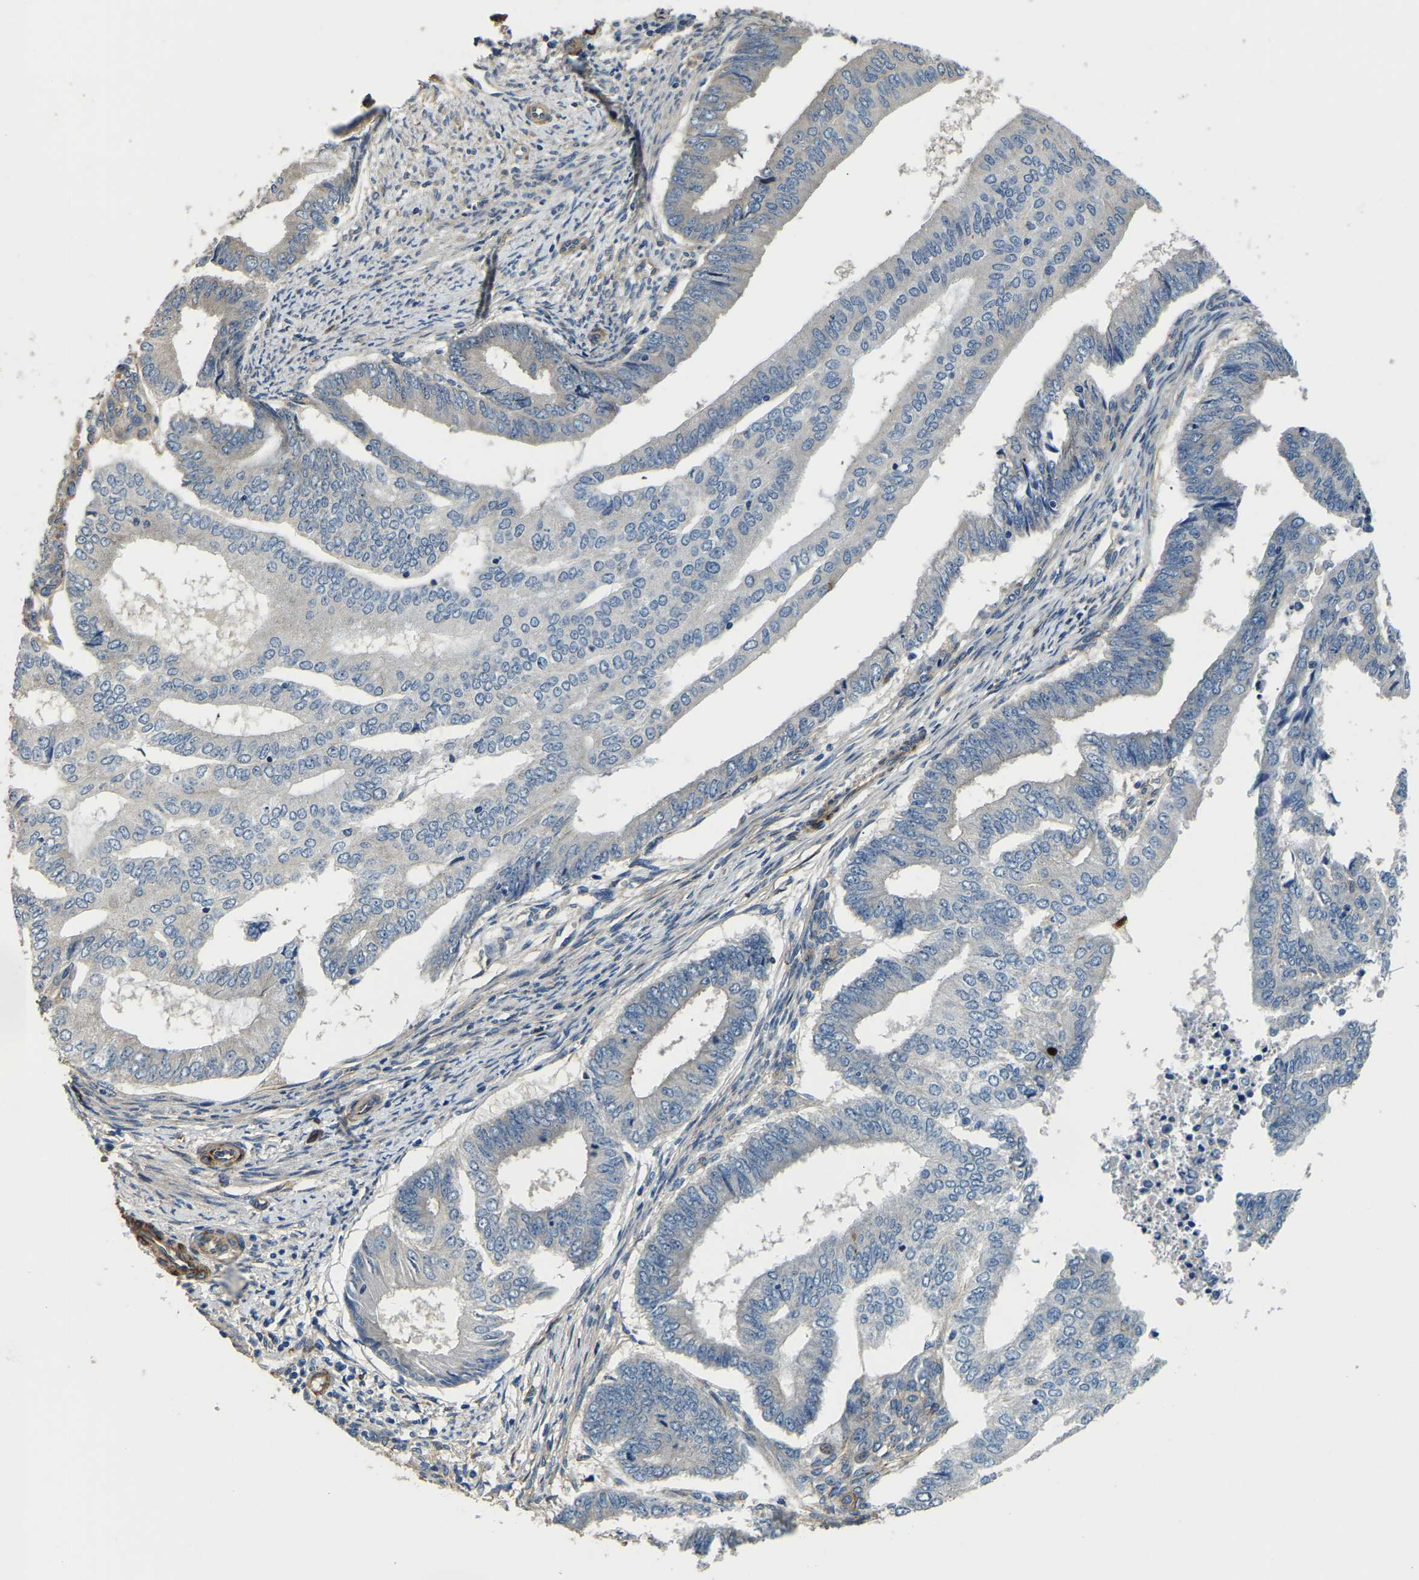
{"staining": {"intensity": "strong", "quantity": "<25%", "location": "cytoplasmic/membranous"}, "tissue": "endometrial cancer", "cell_type": "Tumor cells", "image_type": "cancer", "snomed": [{"axis": "morphology", "description": "Polyp, NOS"}, {"axis": "morphology", "description": "Adenocarcinoma, NOS"}, {"axis": "morphology", "description": "Adenoma, NOS"}, {"axis": "topography", "description": "Endometrium"}], "caption": "Human polyp (endometrial) stained for a protein (brown) demonstrates strong cytoplasmic/membranous positive positivity in approximately <25% of tumor cells.", "gene": "RNF39", "patient": {"sex": "female", "age": 79}}